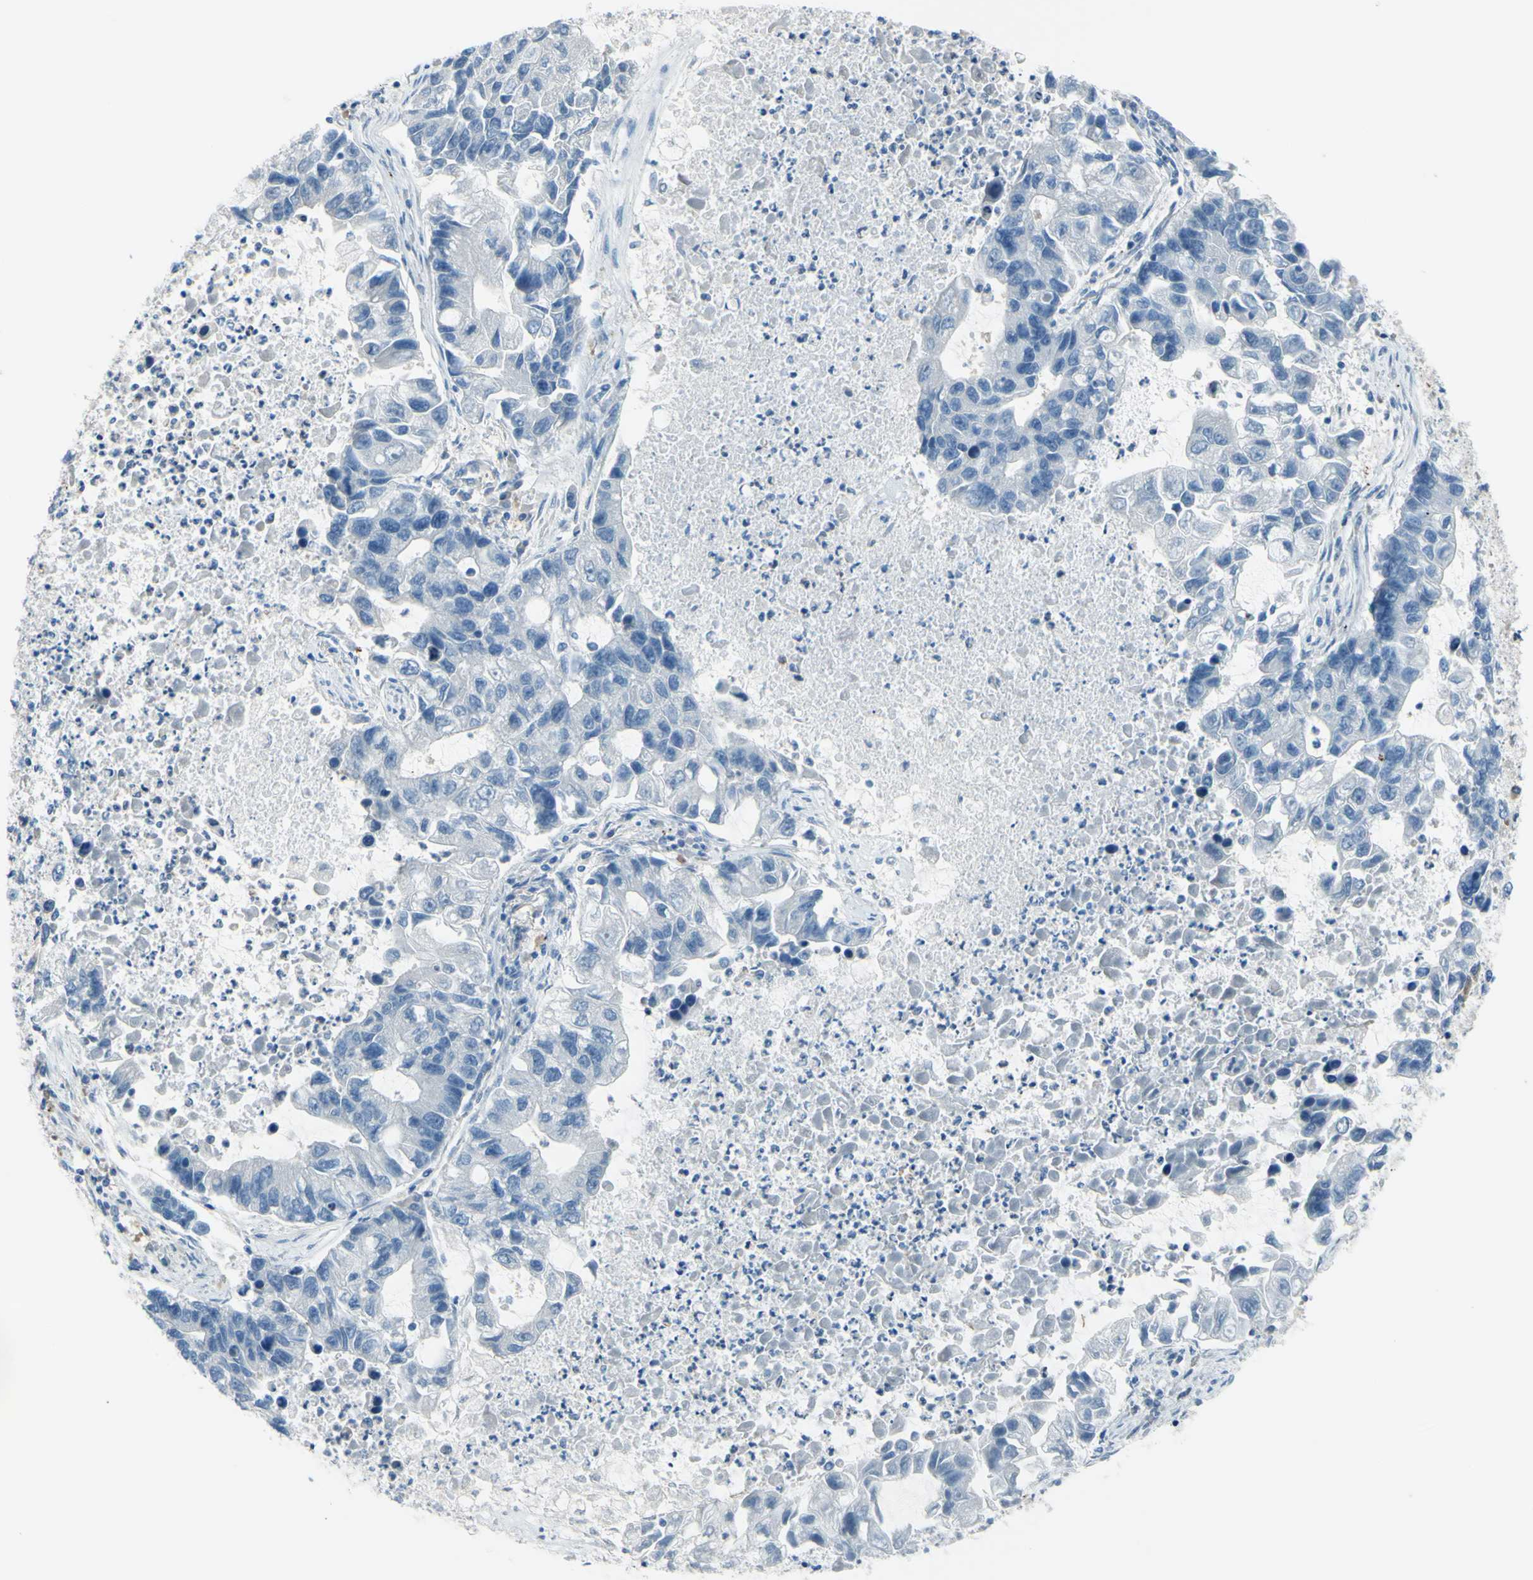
{"staining": {"intensity": "negative", "quantity": "none", "location": "none"}, "tissue": "lung cancer", "cell_type": "Tumor cells", "image_type": "cancer", "snomed": [{"axis": "morphology", "description": "Adenocarcinoma, NOS"}, {"axis": "topography", "description": "Lung"}], "caption": "Tumor cells show no significant protein staining in lung cancer.", "gene": "PAK2", "patient": {"sex": "female", "age": 51}}